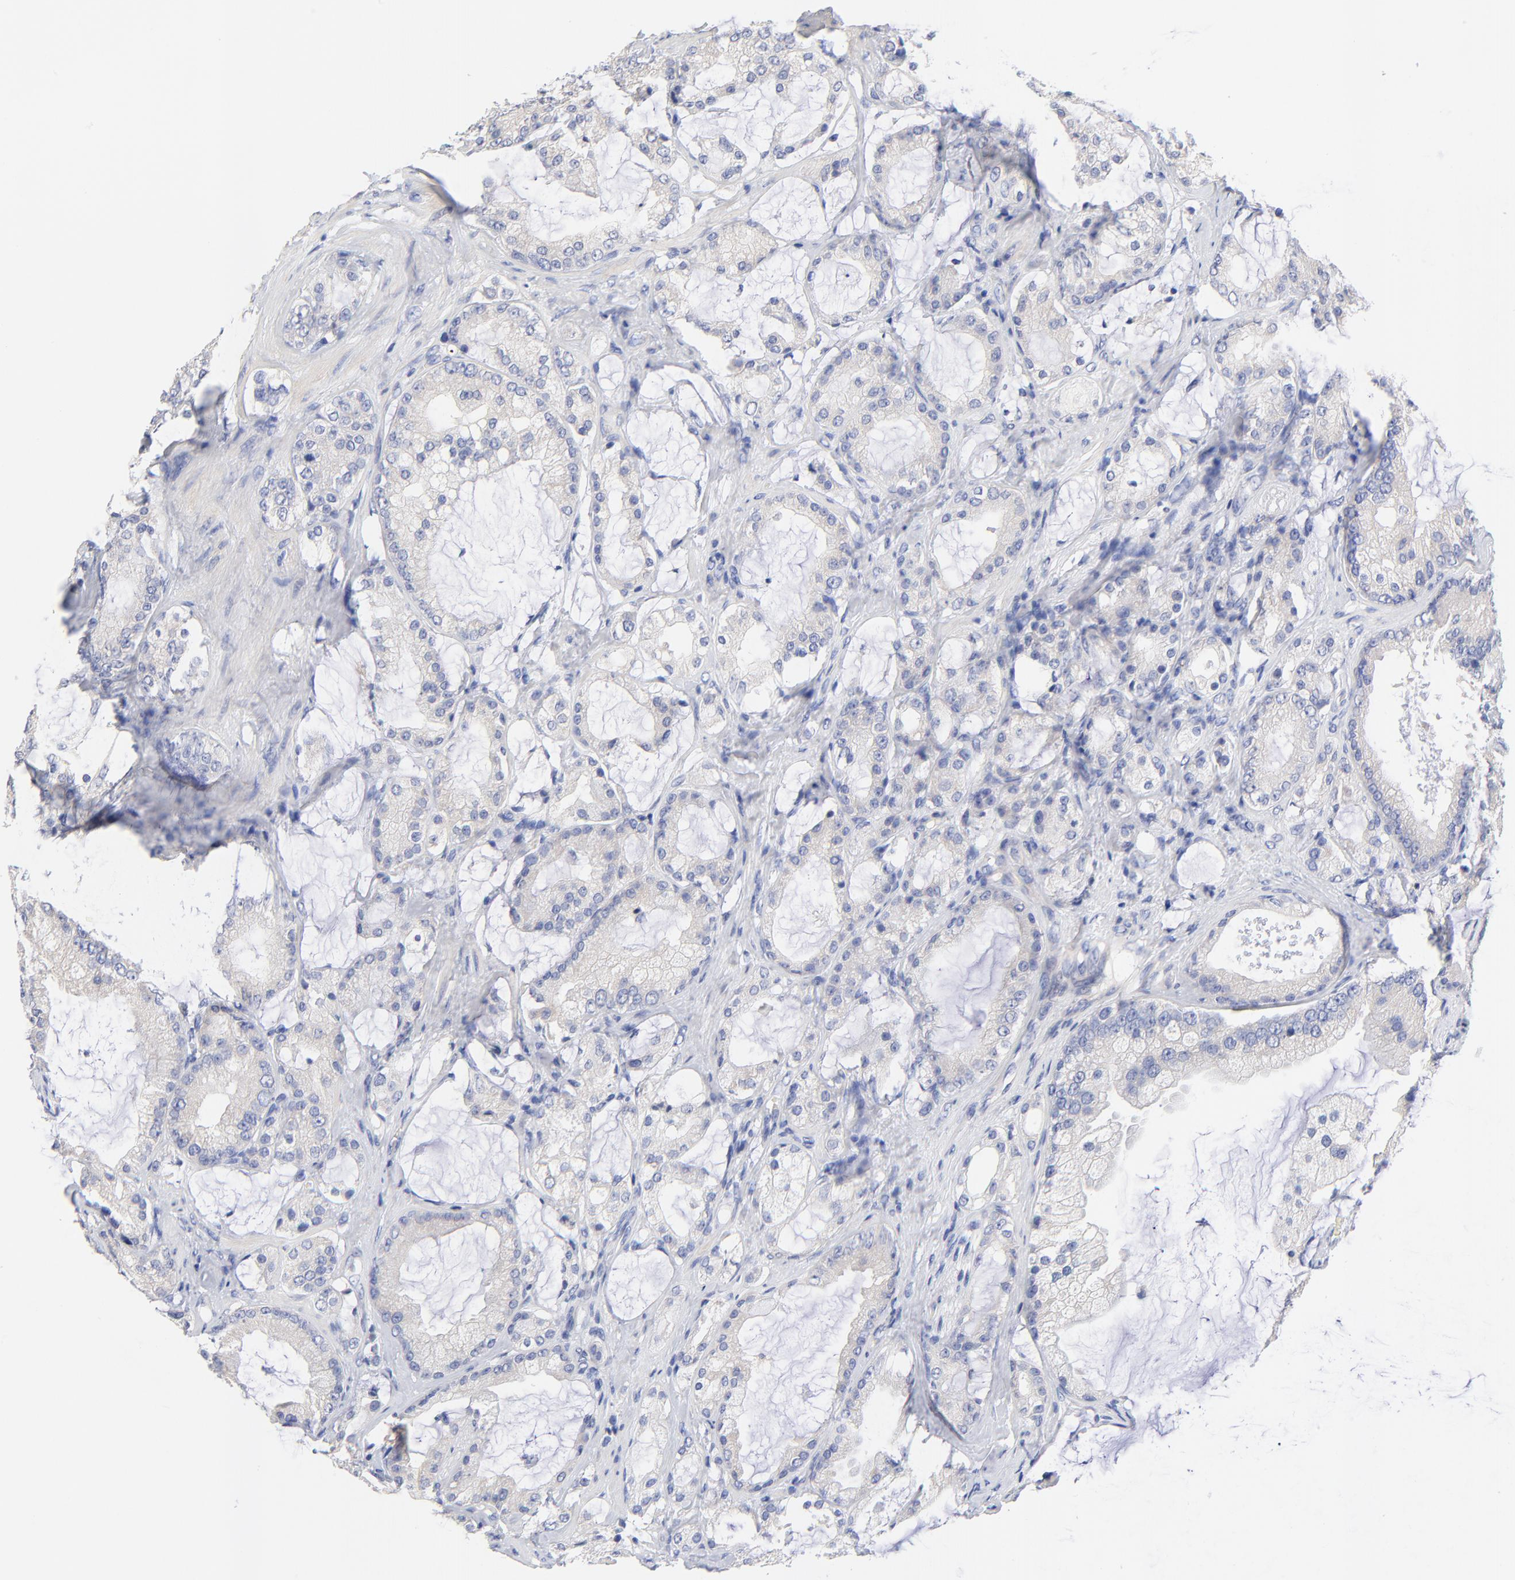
{"staining": {"intensity": "negative", "quantity": "none", "location": "none"}, "tissue": "prostate cancer", "cell_type": "Tumor cells", "image_type": "cancer", "snomed": [{"axis": "morphology", "description": "Adenocarcinoma, Medium grade"}, {"axis": "topography", "description": "Prostate"}], "caption": "Protein analysis of prostate cancer reveals no significant positivity in tumor cells.", "gene": "FBXO10", "patient": {"sex": "male", "age": 70}}